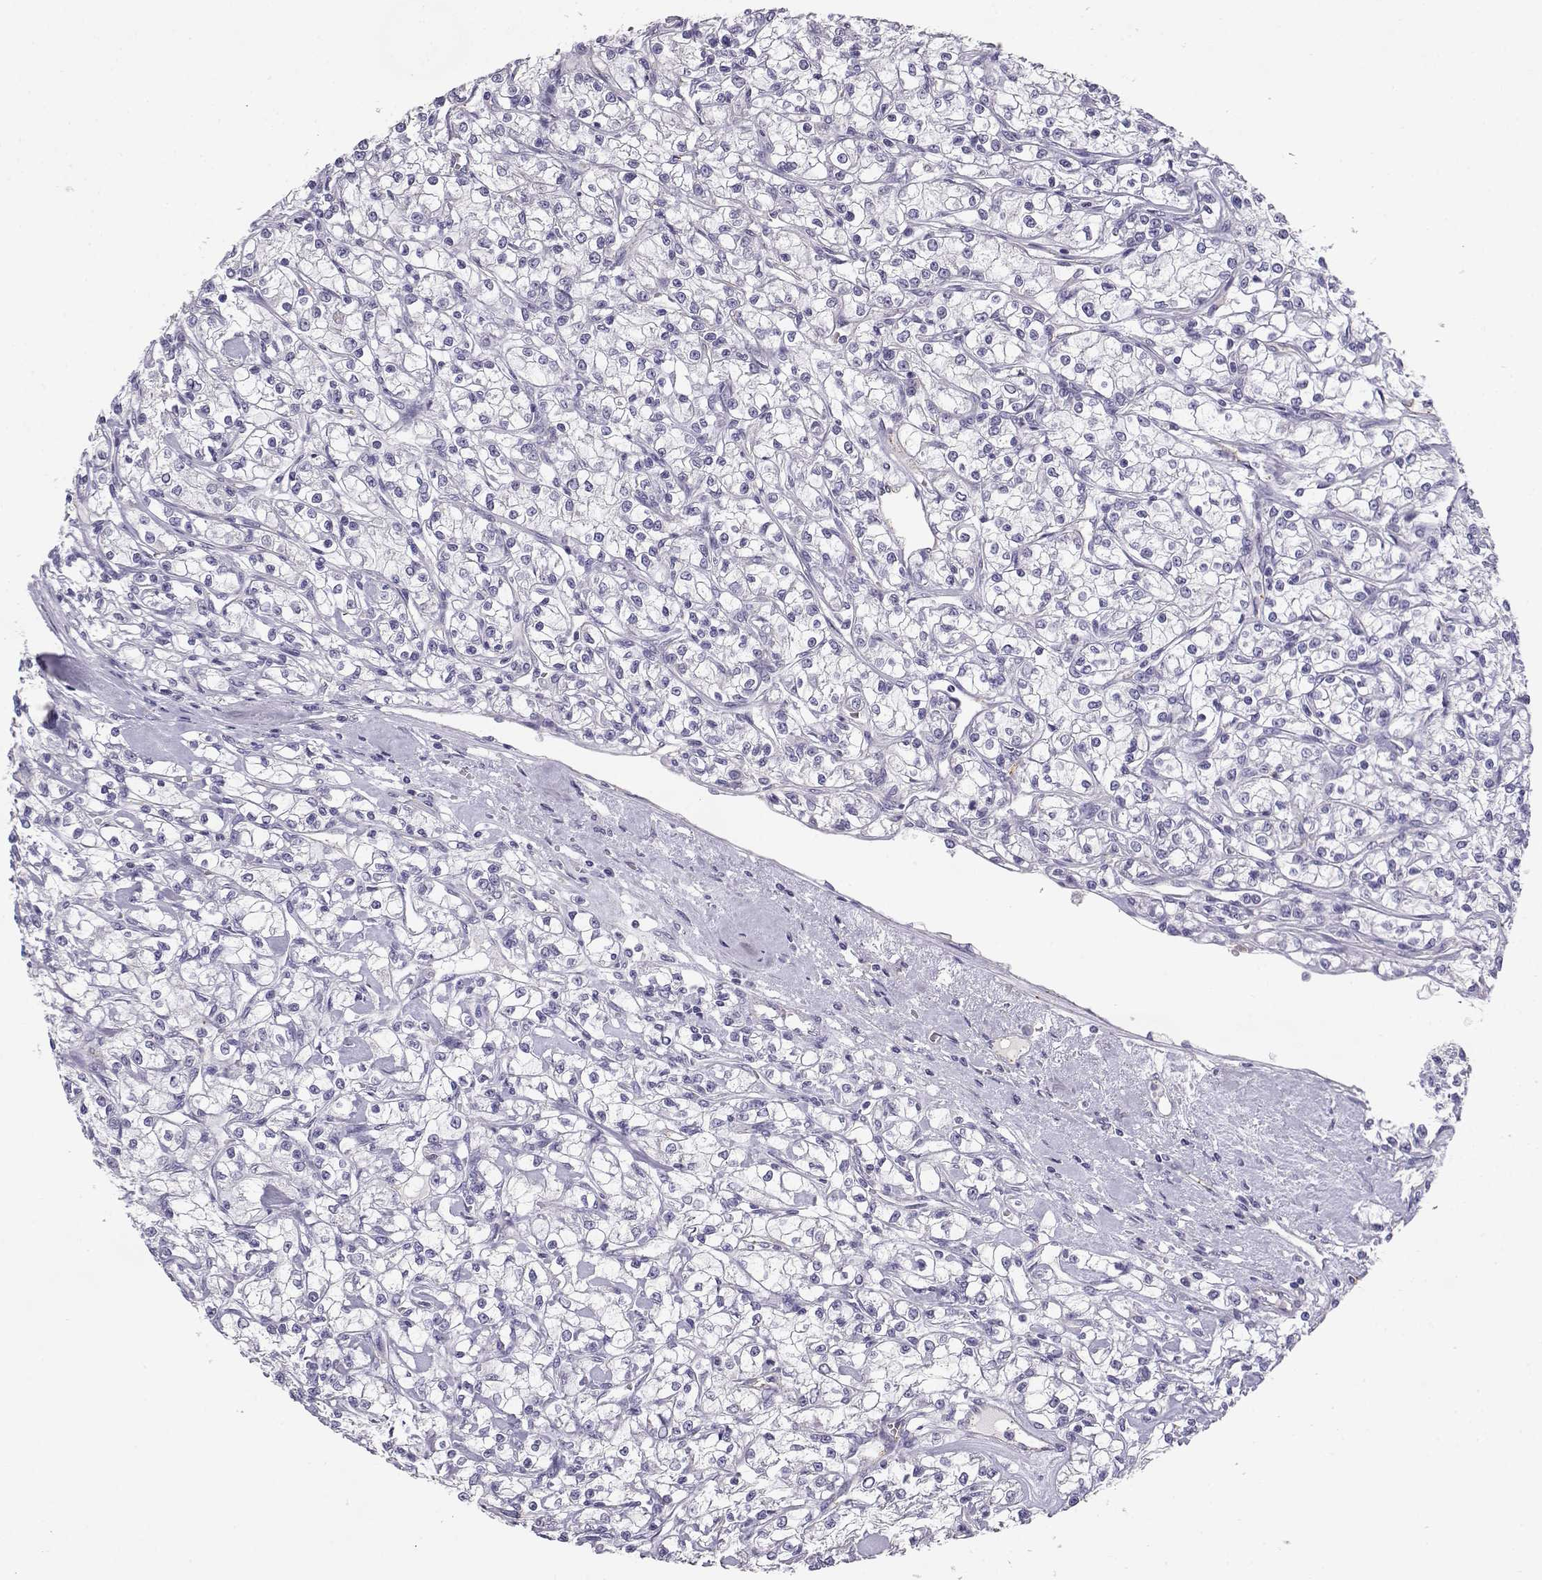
{"staining": {"intensity": "negative", "quantity": "none", "location": "none"}, "tissue": "renal cancer", "cell_type": "Tumor cells", "image_type": "cancer", "snomed": [{"axis": "morphology", "description": "Adenocarcinoma, NOS"}, {"axis": "topography", "description": "Kidney"}], "caption": "This is an immunohistochemistry photomicrograph of human renal adenocarcinoma. There is no staining in tumor cells.", "gene": "ENDOU", "patient": {"sex": "female", "age": 59}}